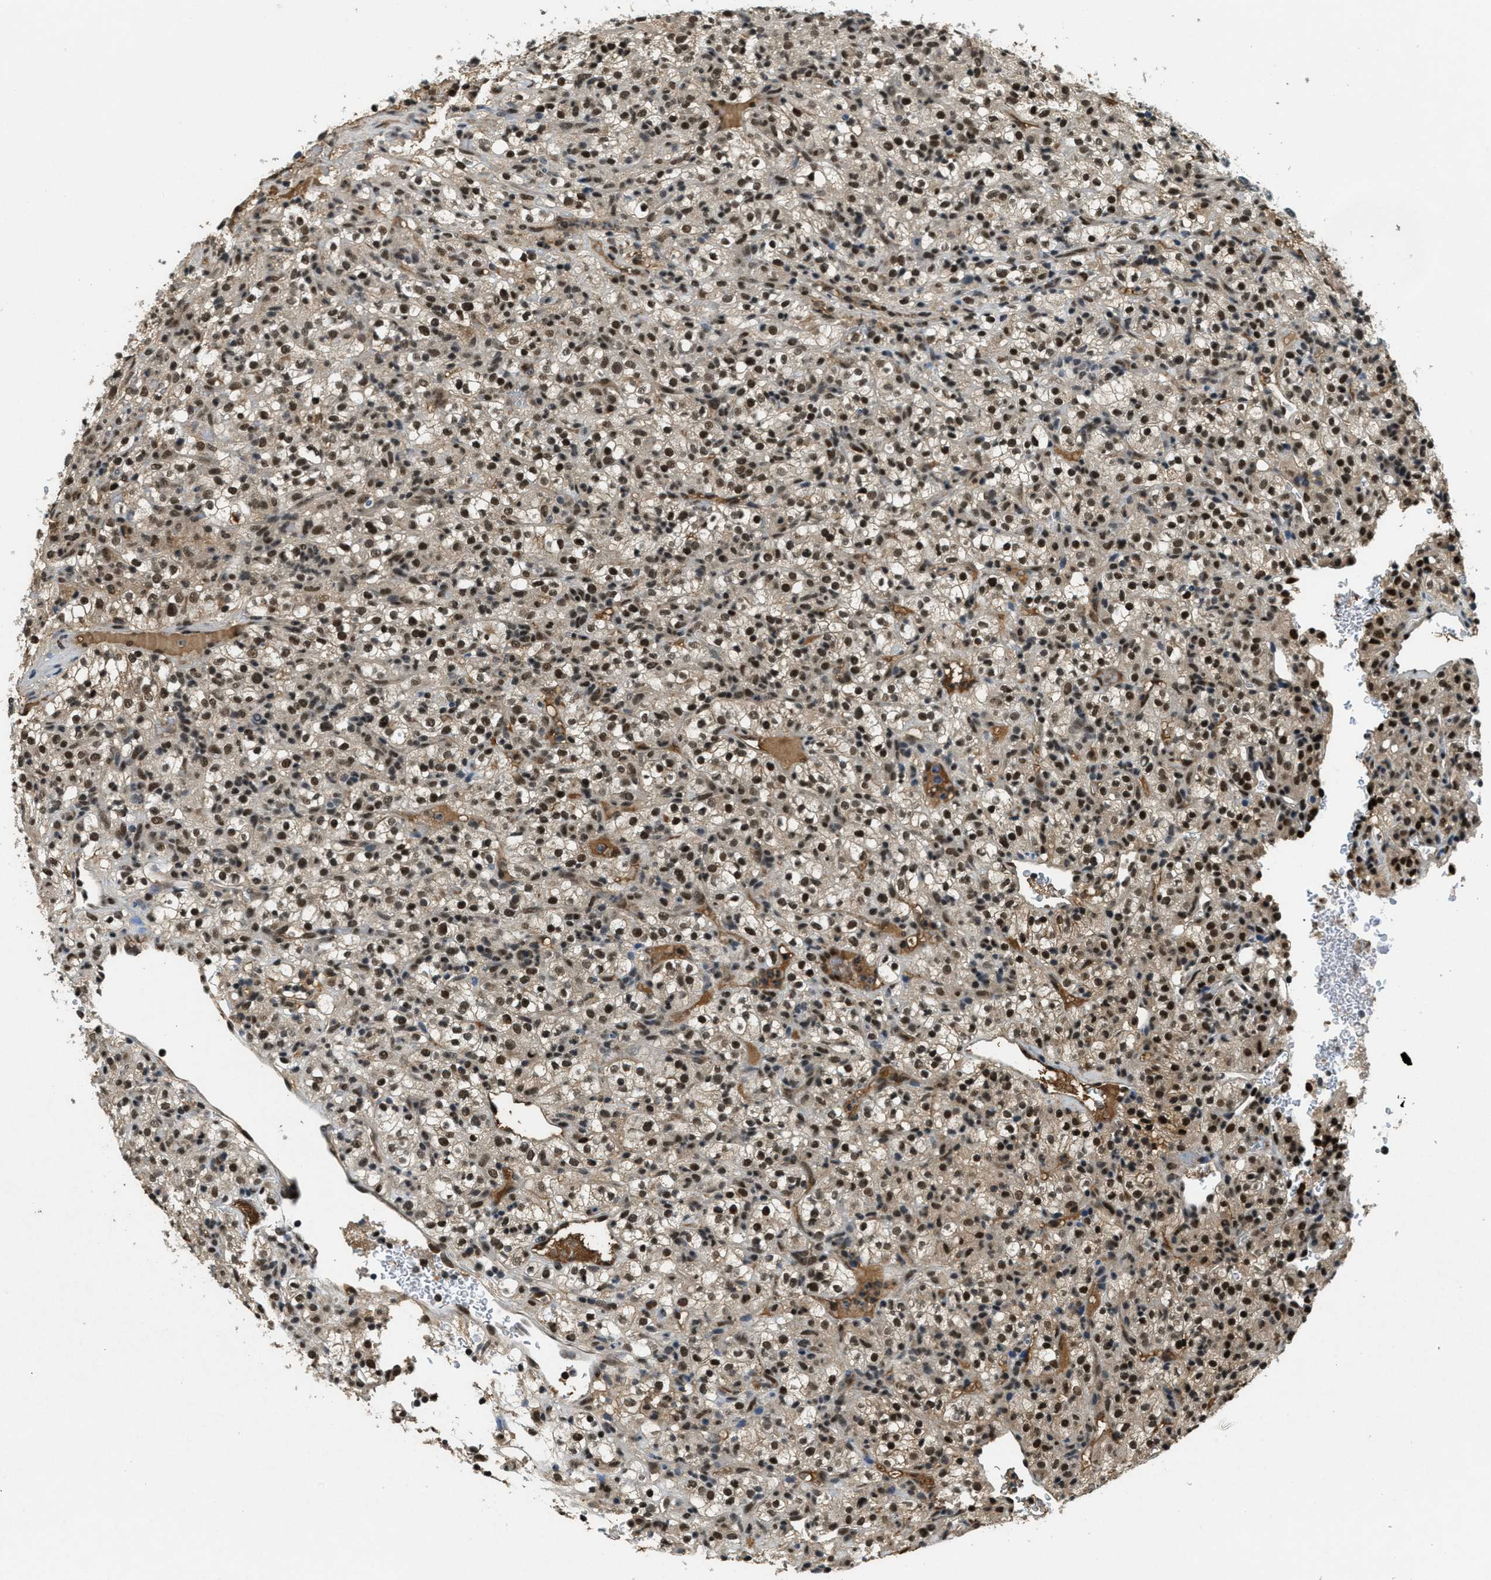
{"staining": {"intensity": "strong", "quantity": ">75%", "location": "nuclear"}, "tissue": "renal cancer", "cell_type": "Tumor cells", "image_type": "cancer", "snomed": [{"axis": "morphology", "description": "Normal tissue, NOS"}, {"axis": "morphology", "description": "Adenocarcinoma, NOS"}, {"axis": "topography", "description": "Kidney"}], "caption": "A histopathology image of human renal adenocarcinoma stained for a protein exhibits strong nuclear brown staining in tumor cells. (DAB (3,3'-diaminobenzidine) = brown stain, brightfield microscopy at high magnification).", "gene": "ZNF148", "patient": {"sex": "female", "age": 72}}